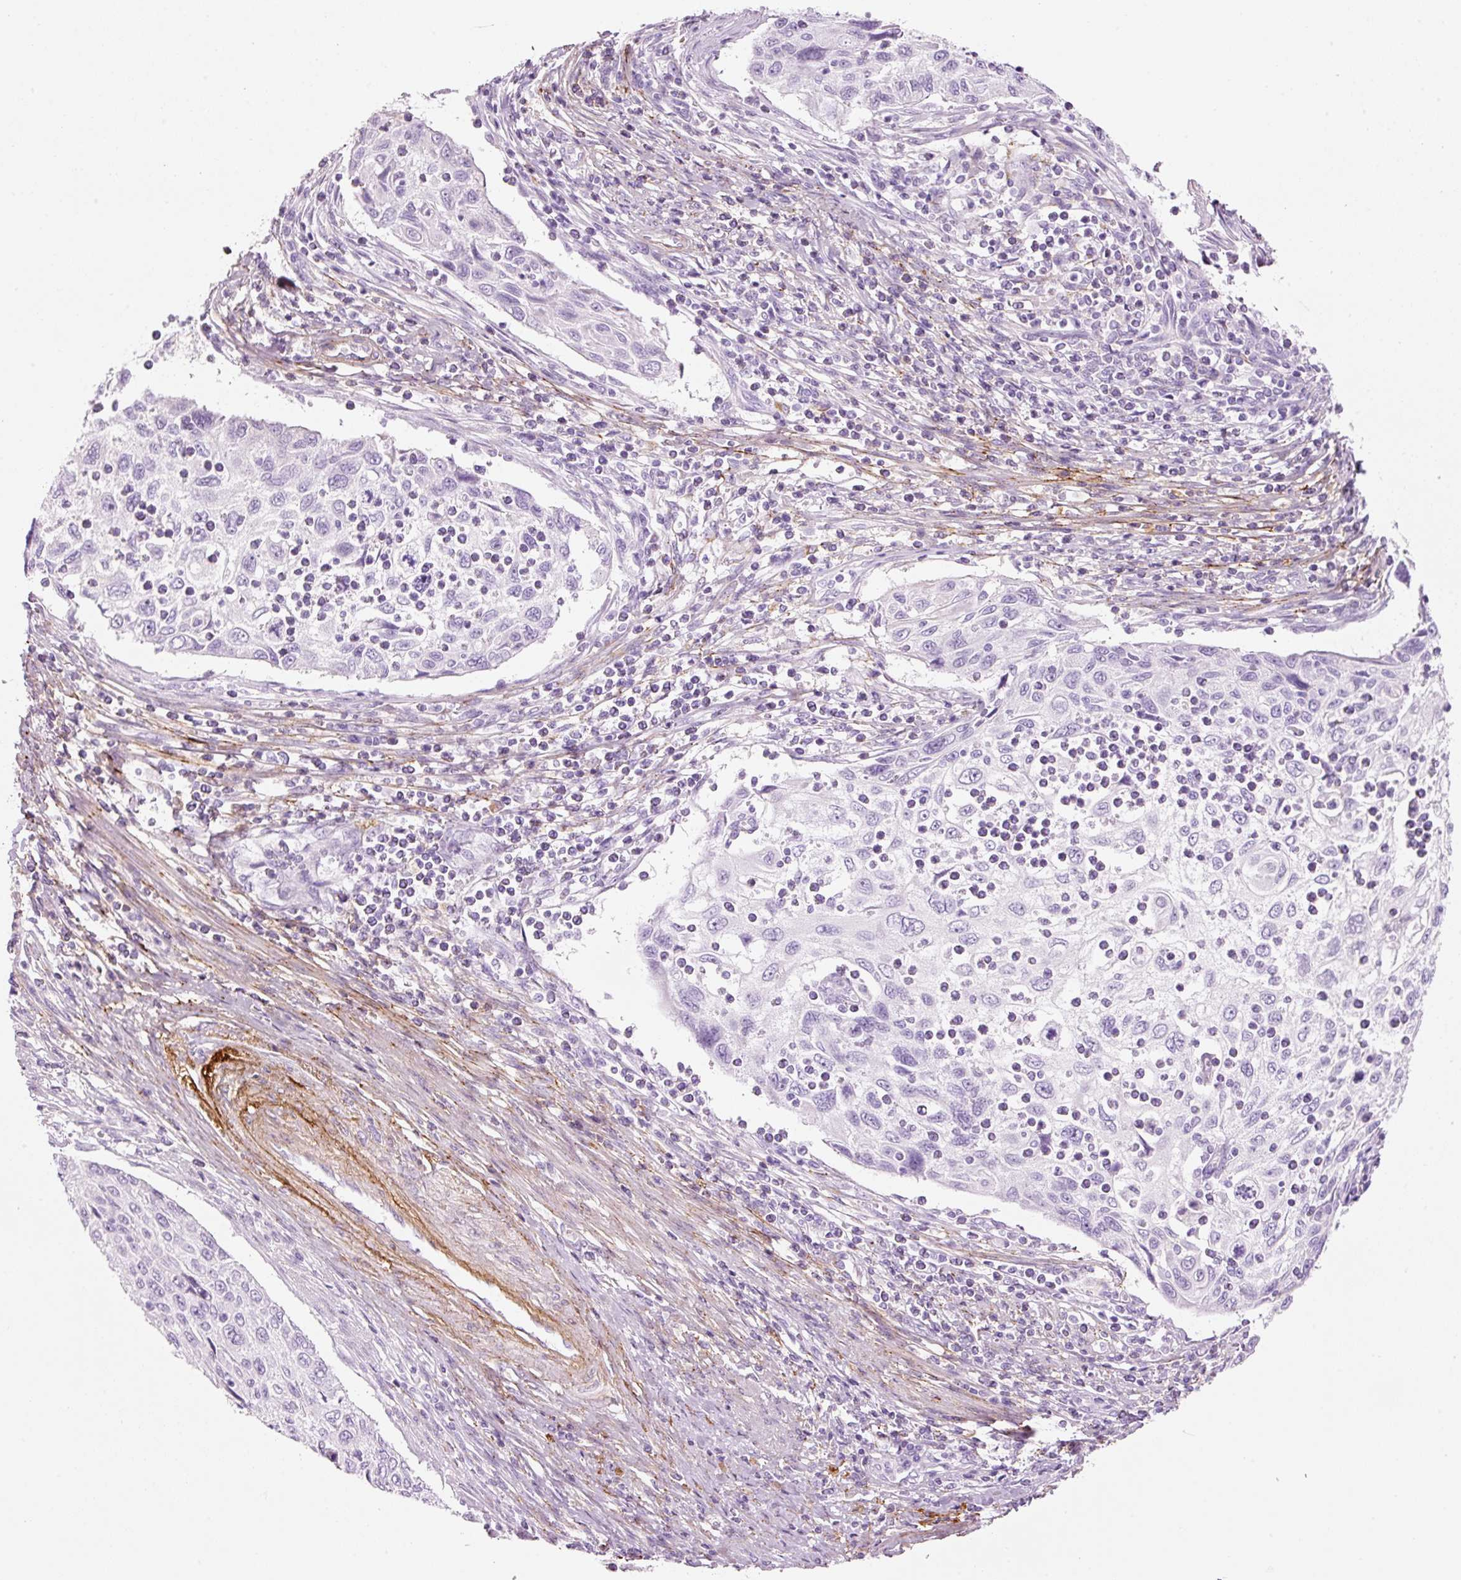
{"staining": {"intensity": "negative", "quantity": "none", "location": "none"}, "tissue": "cervical cancer", "cell_type": "Tumor cells", "image_type": "cancer", "snomed": [{"axis": "morphology", "description": "Squamous cell carcinoma, NOS"}, {"axis": "topography", "description": "Cervix"}], "caption": "Immunohistochemistry (IHC) of cervical squamous cell carcinoma displays no staining in tumor cells.", "gene": "MFAP4", "patient": {"sex": "female", "age": 70}}